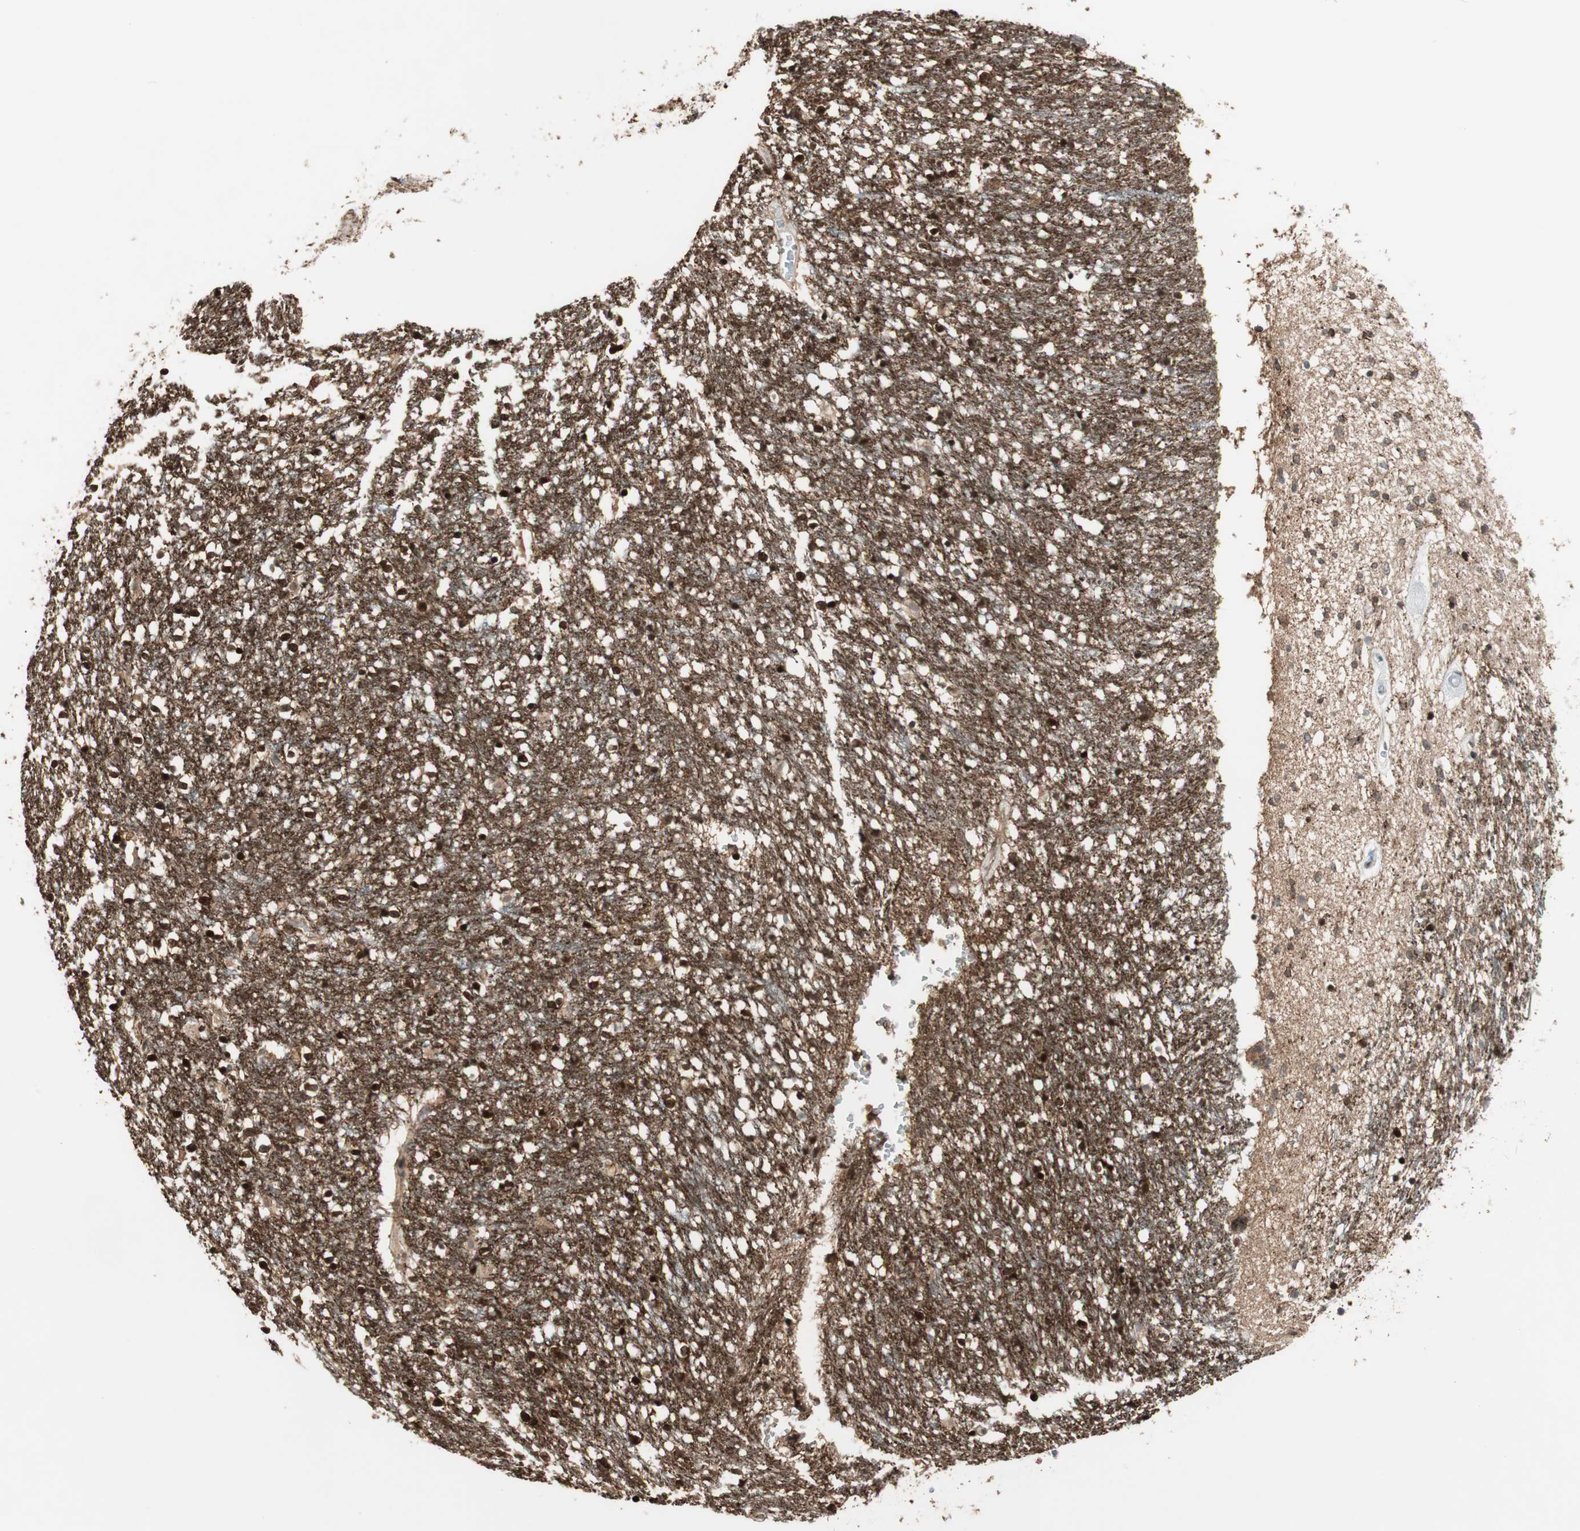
{"staining": {"intensity": "strong", "quantity": ">75%", "location": "nuclear"}, "tissue": "caudate", "cell_type": "Glial cells", "image_type": "normal", "snomed": [{"axis": "morphology", "description": "Normal tissue, NOS"}, {"axis": "topography", "description": "Lateral ventricle wall"}], "caption": "Protein analysis of unremarkable caudate displays strong nuclear expression in approximately >75% of glial cells. (Brightfield microscopy of DAB IHC at high magnification).", "gene": "CDK19", "patient": {"sex": "female", "age": 54}}